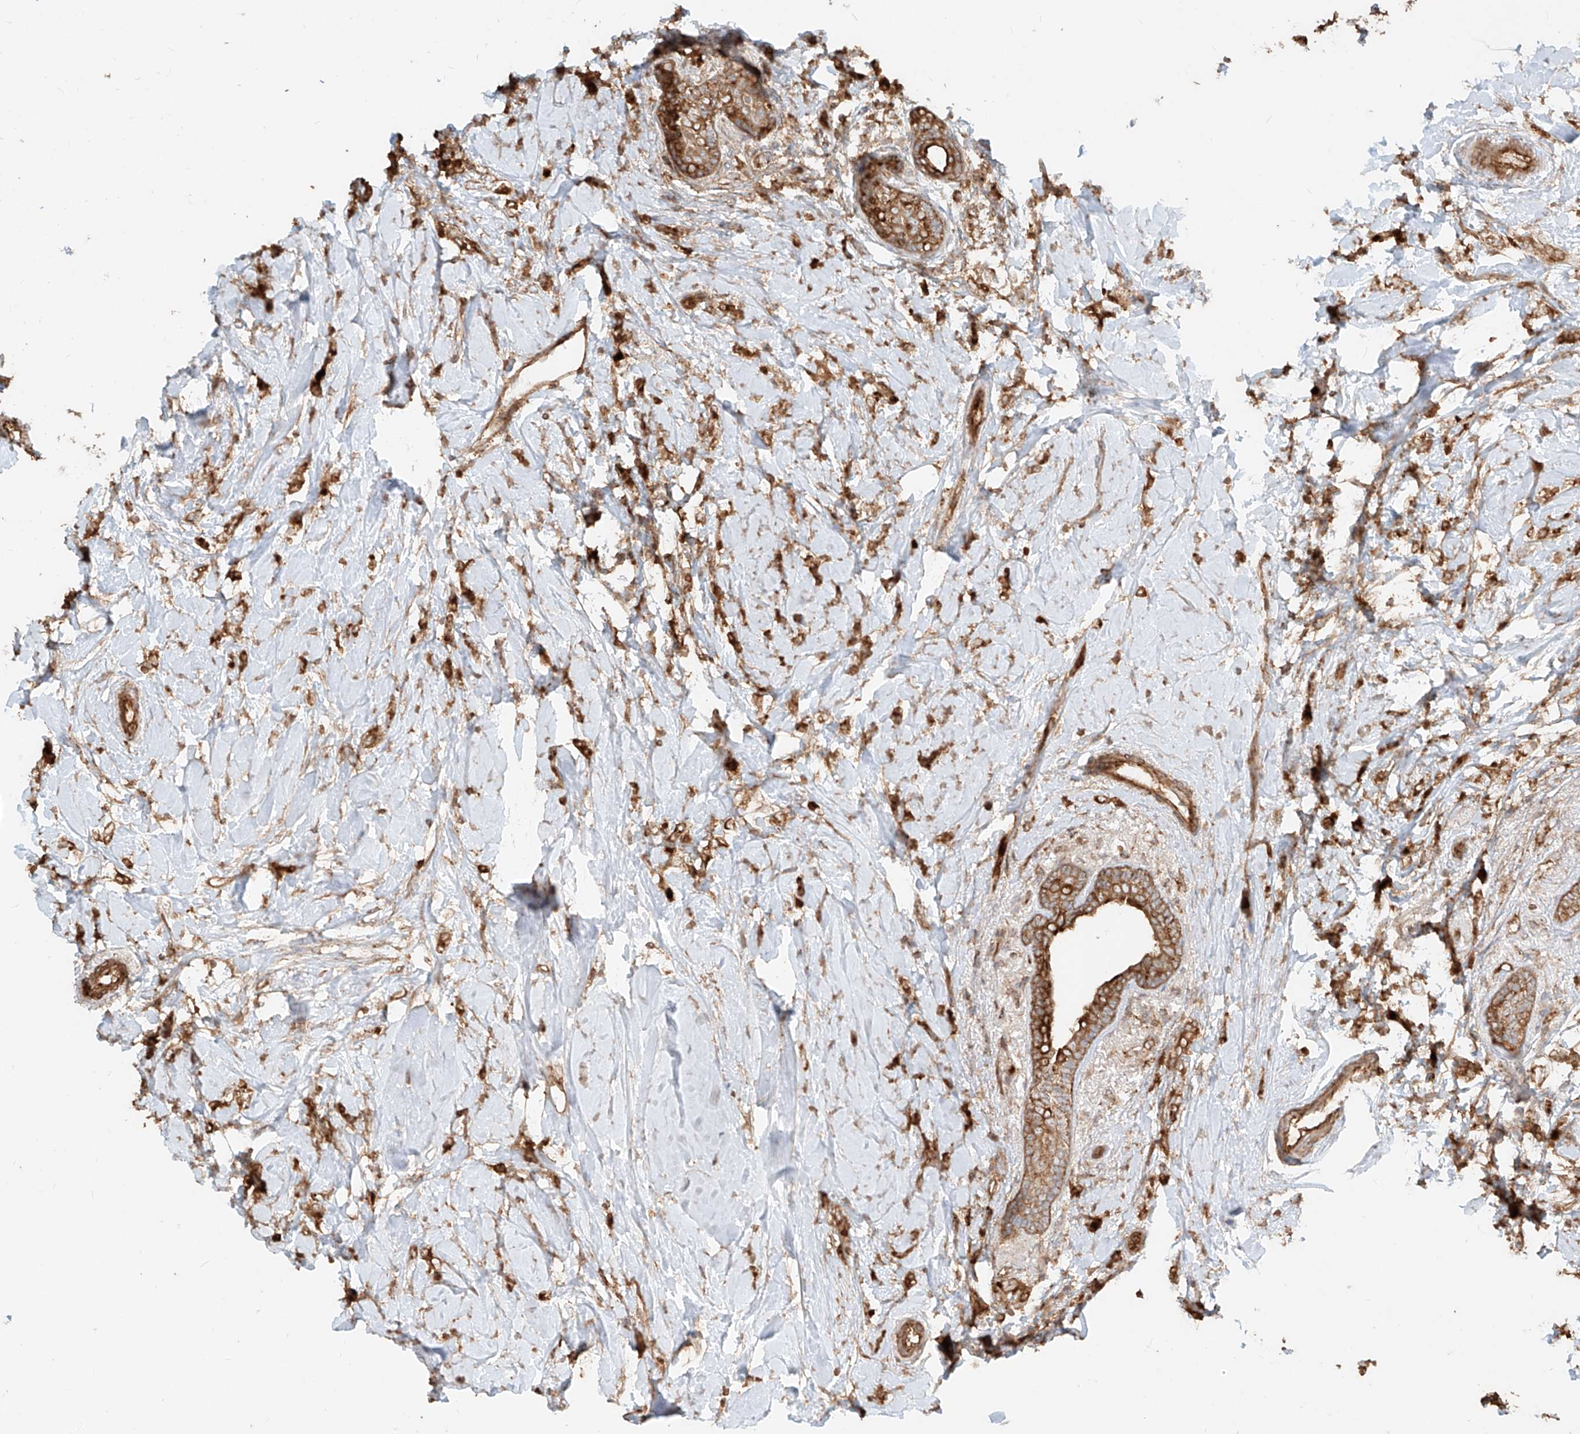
{"staining": {"intensity": "strong", "quantity": ">75%", "location": "cytoplasmic/membranous"}, "tissue": "breast cancer", "cell_type": "Tumor cells", "image_type": "cancer", "snomed": [{"axis": "morphology", "description": "Normal tissue, NOS"}, {"axis": "morphology", "description": "Lobular carcinoma"}, {"axis": "topography", "description": "Breast"}], "caption": "The immunohistochemical stain shows strong cytoplasmic/membranous positivity in tumor cells of breast cancer (lobular carcinoma) tissue. (Stains: DAB (3,3'-diaminobenzidine) in brown, nuclei in blue, Microscopy: brightfield microscopy at high magnification).", "gene": "CCDC115", "patient": {"sex": "female", "age": 47}}